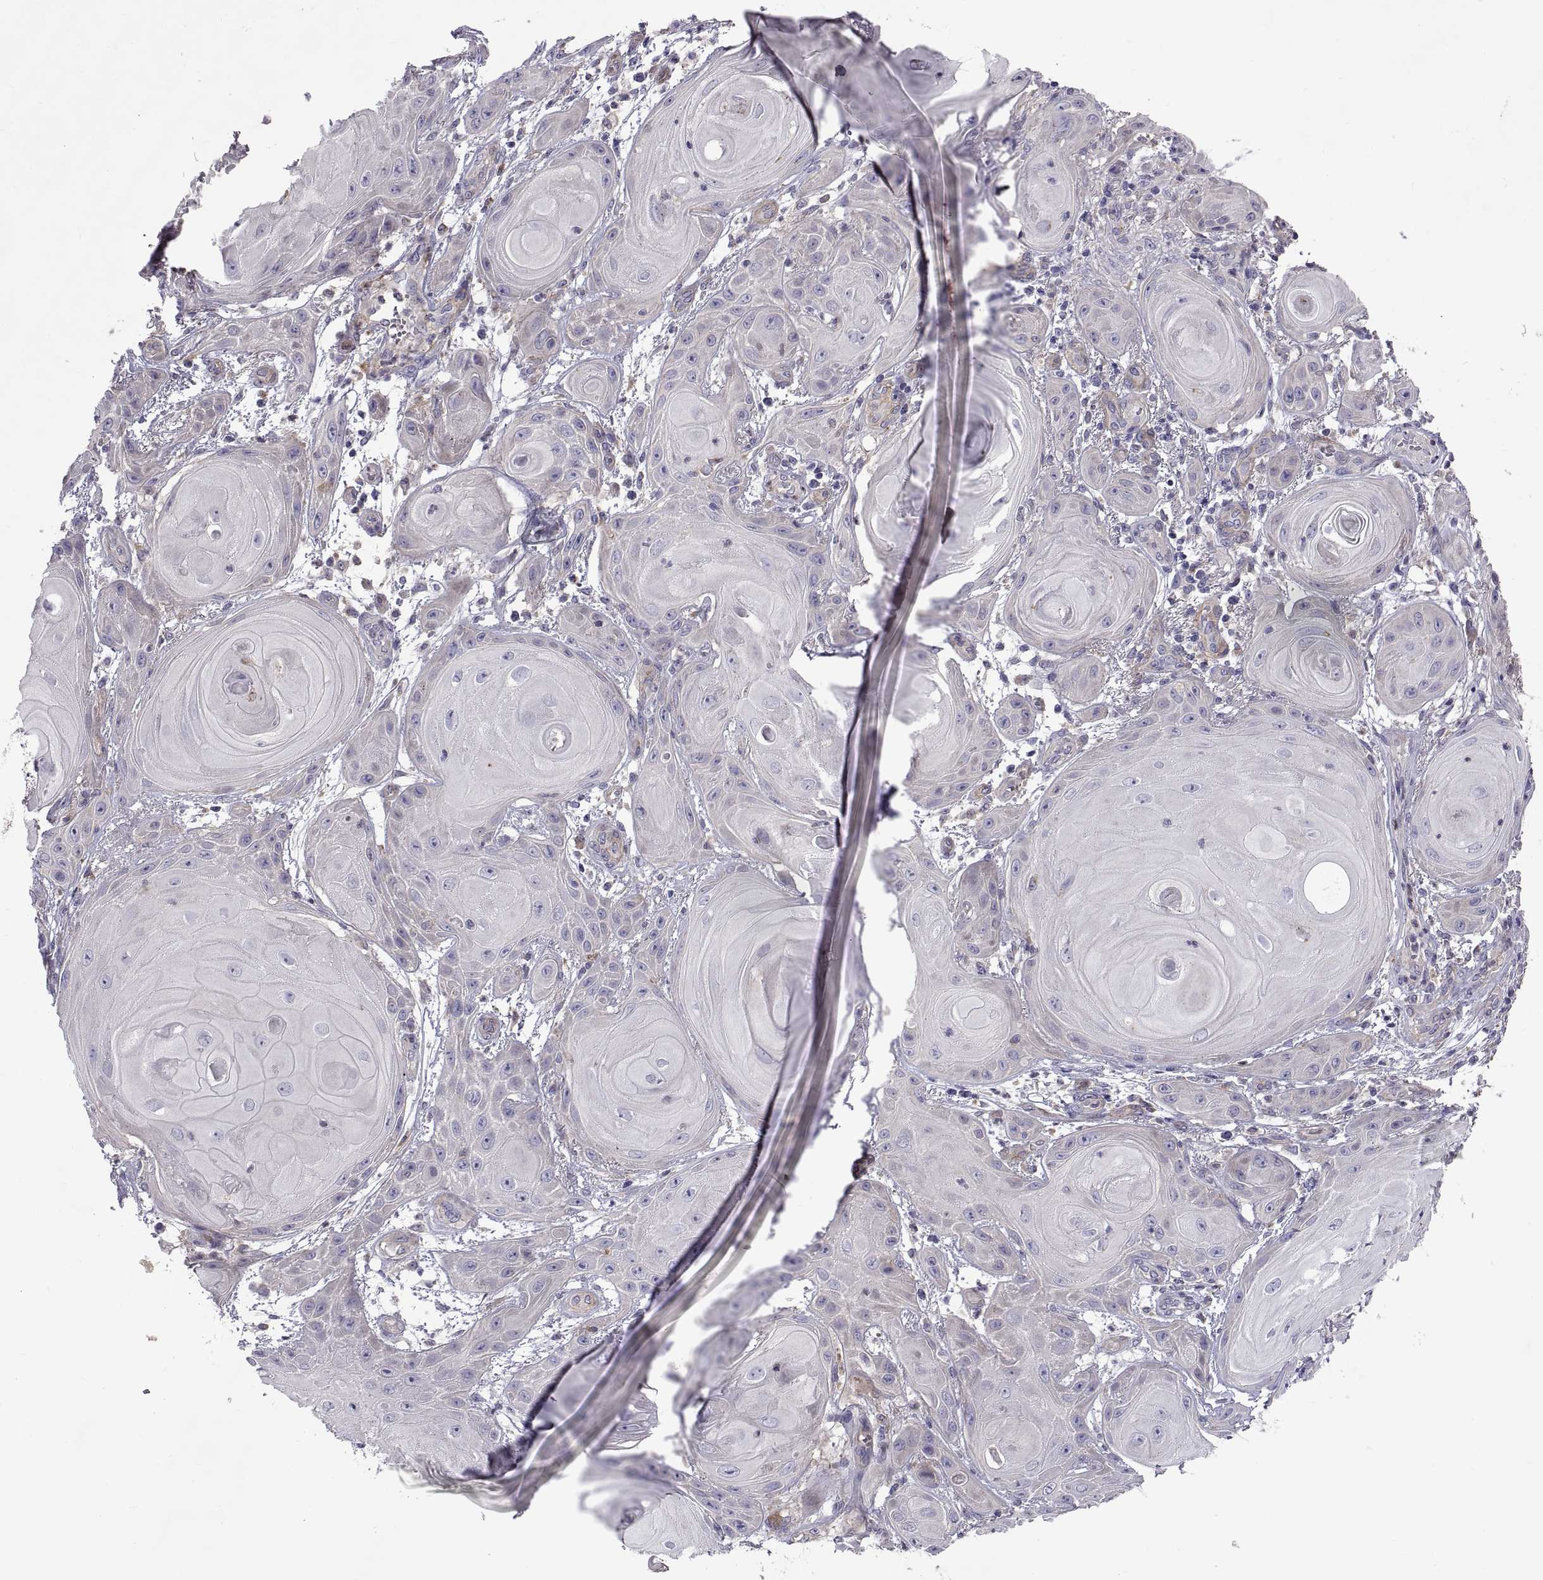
{"staining": {"intensity": "negative", "quantity": "none", "location": "none"}, "tissue": "skin cancer", "cell_type": "Tumor cells", "image_type": "cancer", "snomed": [{"axis": "morphology", "description": "Squamous cell carcinoma, NOS"}, {"axis": "topography", "description": "Skin"}], "caption": "A photomicrograph of human skin cancer (squamous cell carcinoma) is negative for staining in tumor cells.", "gene": "ARSL", "patient": {"sex": "male", "age": 62}}